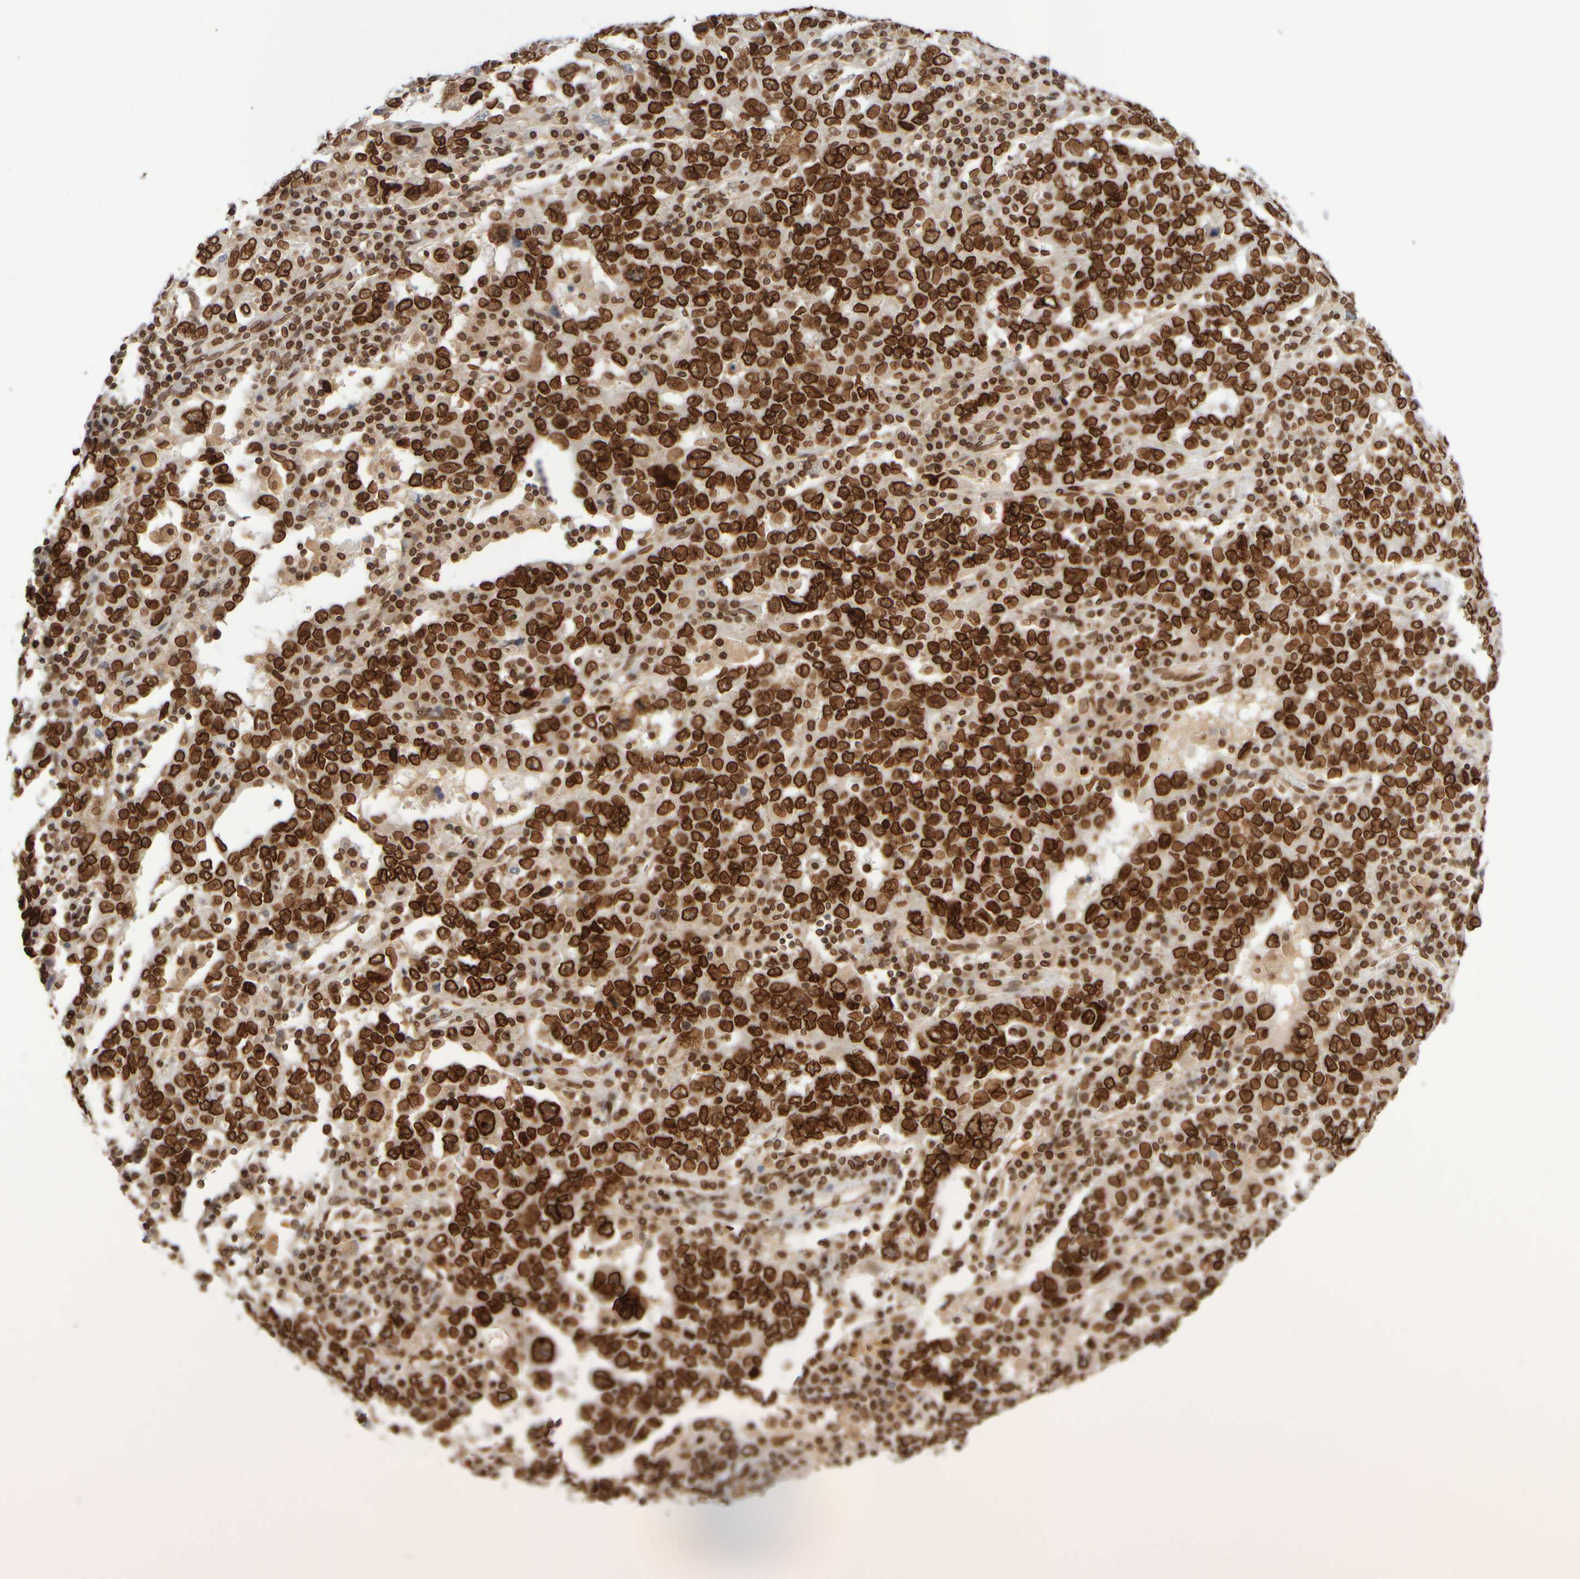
{"staining": {"intensity": "strong", "quantity": ">75%", "location": "cytoplasmic/membranous,nuclear"}, "tissue": "ovarian cancer", "cell_type": "Tumor cells", "image_type": "cancer", "snomed": [{"axis": "morphology", "description": "Carcinoma, endometroid"}, {"axis": "topography", "description": "Ovary"}], "caption": "Human ovarian endometroid carcinoma stained for a protein (brown) displays strong cytoplasmic/membranous and nuclear positive expression in approximately >75% of tumor cells.", "gene": "ZC3HC1", "patient": {"sex": "female", "age": 62}}